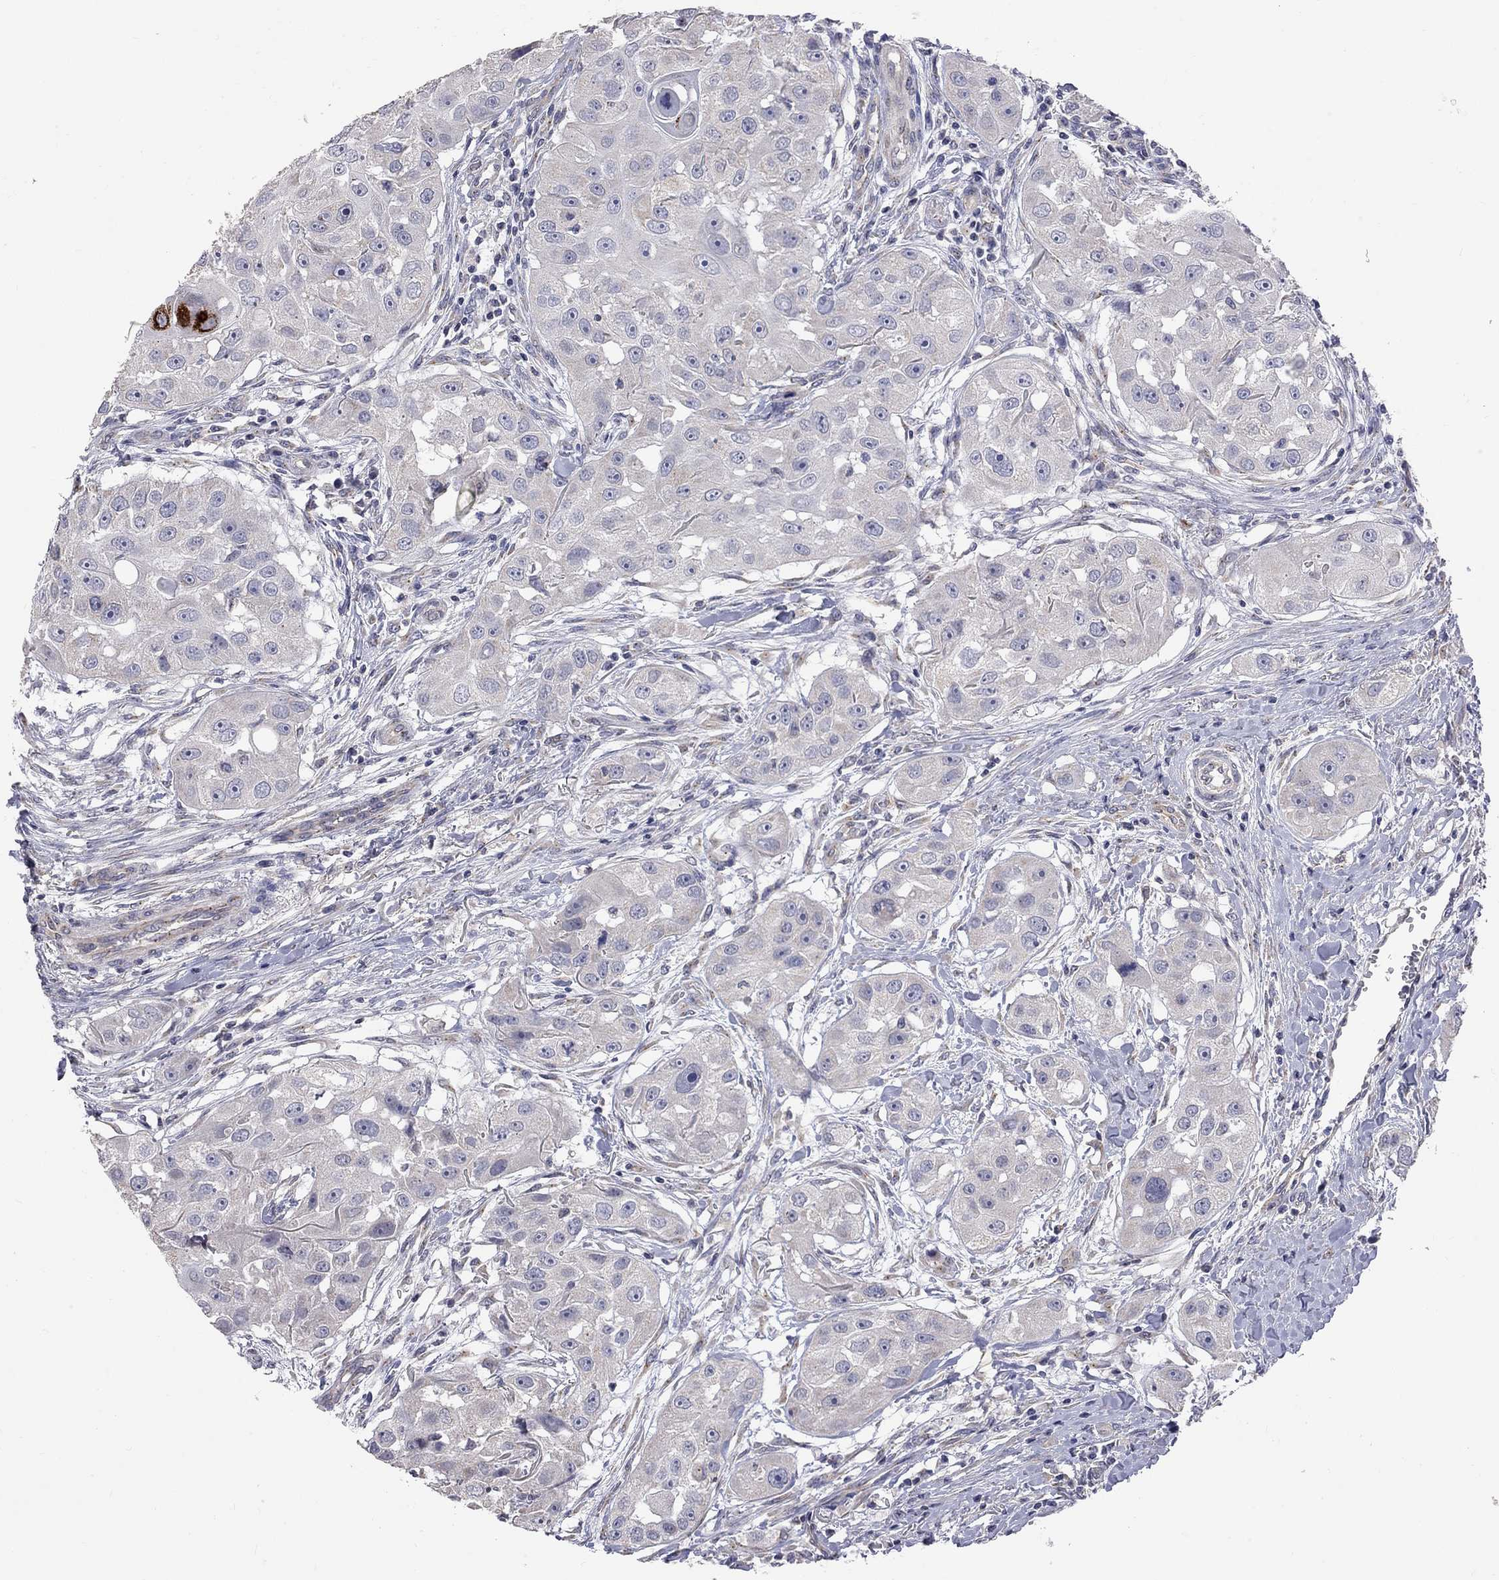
{"staining": {"intensity": "strong", "quantity": "<25%", "location": "cytoplasmic/membranous"}, "tissue": "head and neck cancer", "cell_type": "Tumor cells", "image_type": "cancer", "snomed": [{"axis": "morphology", "description": "Squamous cell carcinoma, NOS"}, {"axis": "topography", "description": "Head-Neck"}], "caption": "Brown immunohistochemical staining in head and neck cancer exhibits strong cytoplasmic/membranous expression in about <25% of tumor cells.", "gene": "OPRK1", "patient": {"sex": "male", "age": 51}}